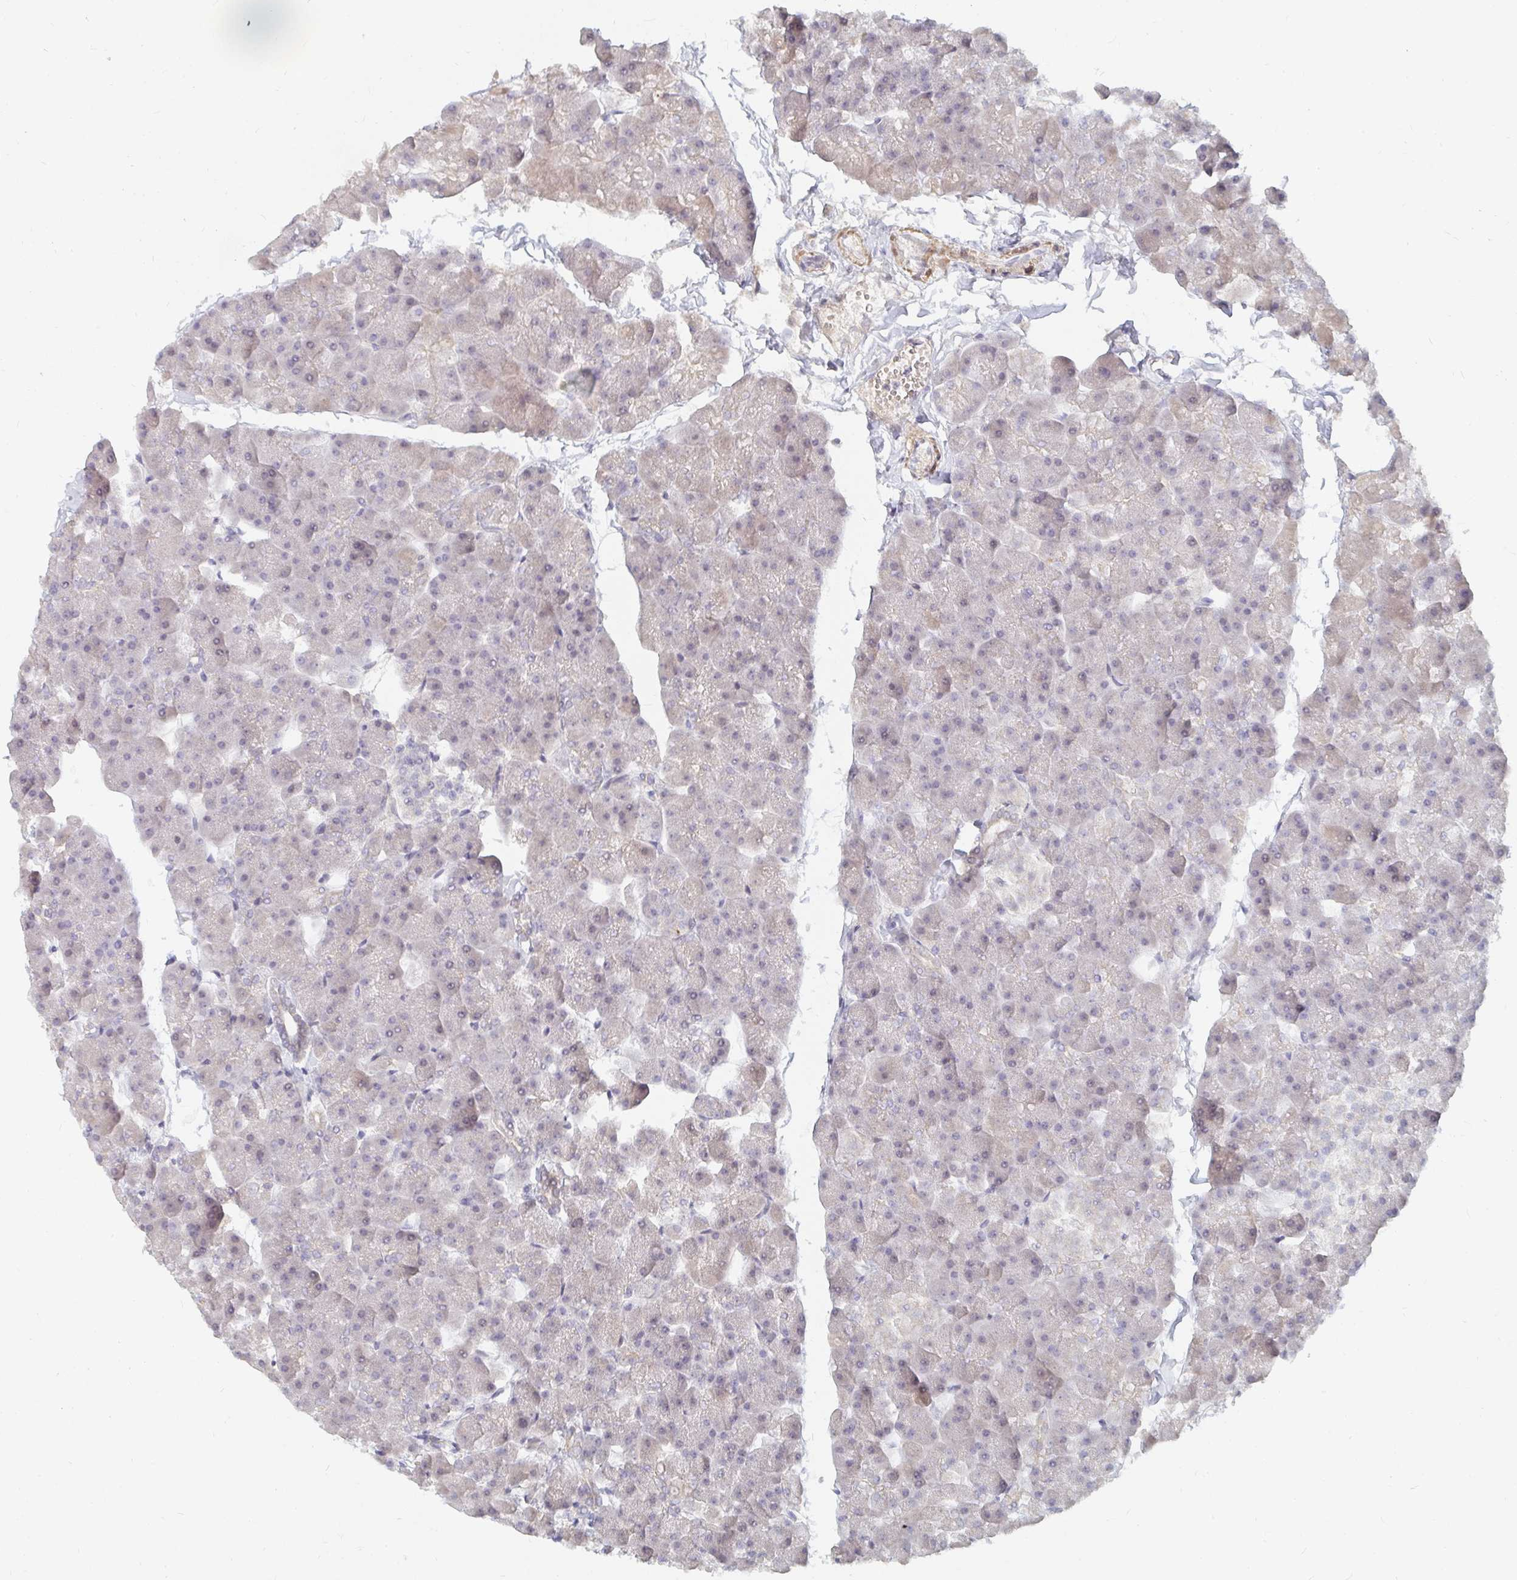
{"staining": {"intensity": "negative", "quantity": "none", "location": "none"}, "tissue": "pancreas", "cell_type": "Exocrine glandular cells", "image_type": "normal", "snomed": [{"axis": "morphology", "description": "Normal tissue, NOS"}, {"axis": "topography", "description": "Pancreas"}], "caption": "Pancreas stained for a protein using immunohistochemistry (IHC) shows no expression exocrine glandular cells.", "gene": "NME9", "patient": {"sex": "male", "age": 35}}